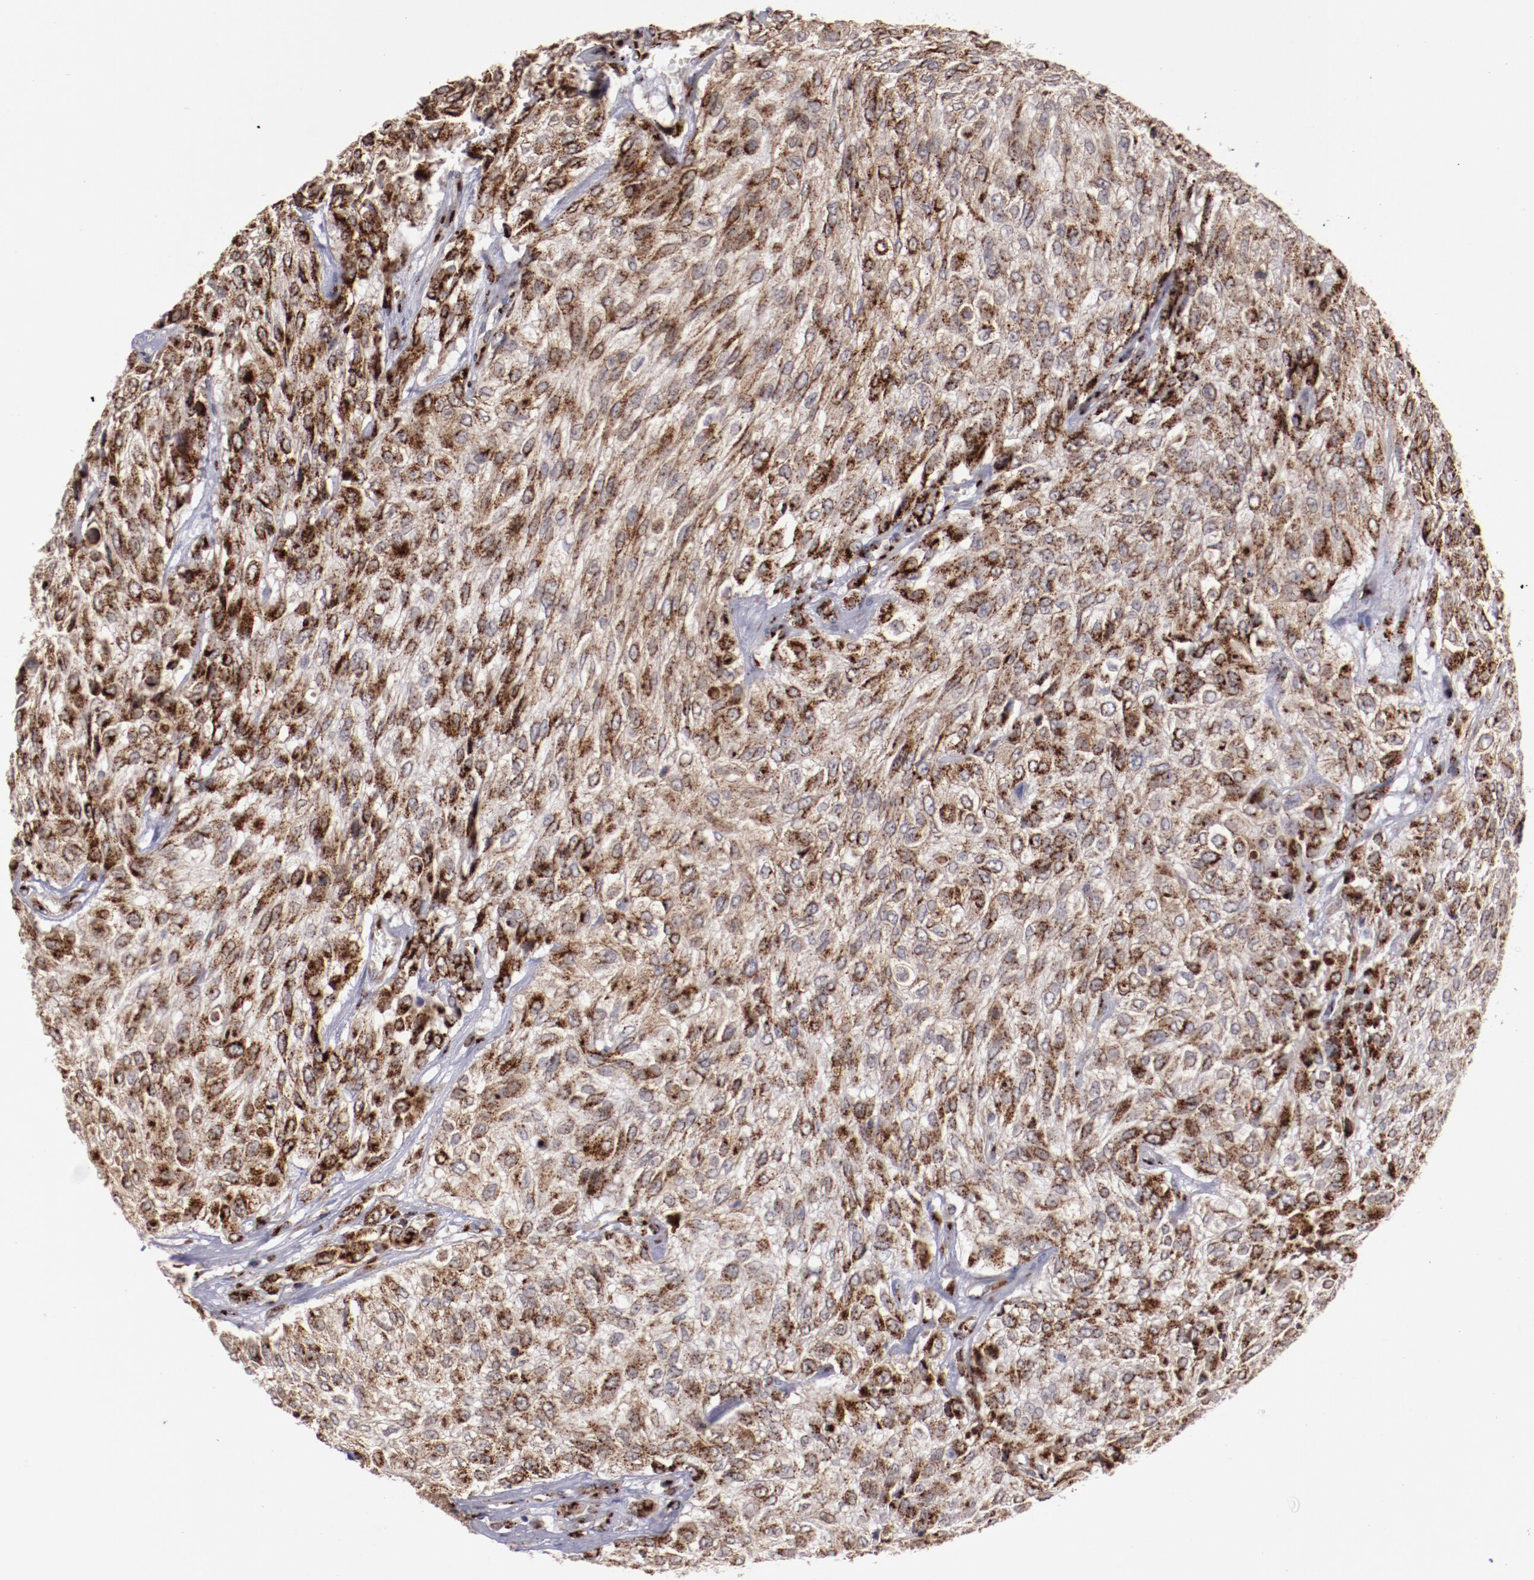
{"staining": {"intensity": "strong", "quantity": ">75%", "location": "cytoplasmic/membranous"}, "tissue": "urothelial cancer", "cell_type": "Tumor cells", "image_type": "cancer", "snomed": [{"axis": "morphology", "description": "Urothelial carcinoma, High grade"}, {"axis": "topography", "description": "Urinary bladder"}], "caption": "A histopathology image of human urothelial cancer stained for a protein exhibits strong cytoplasmic/membranous brown staining in tumor cells.", "gene": "GOLIM4", "patient": {"sex": "male", "age": 57}}